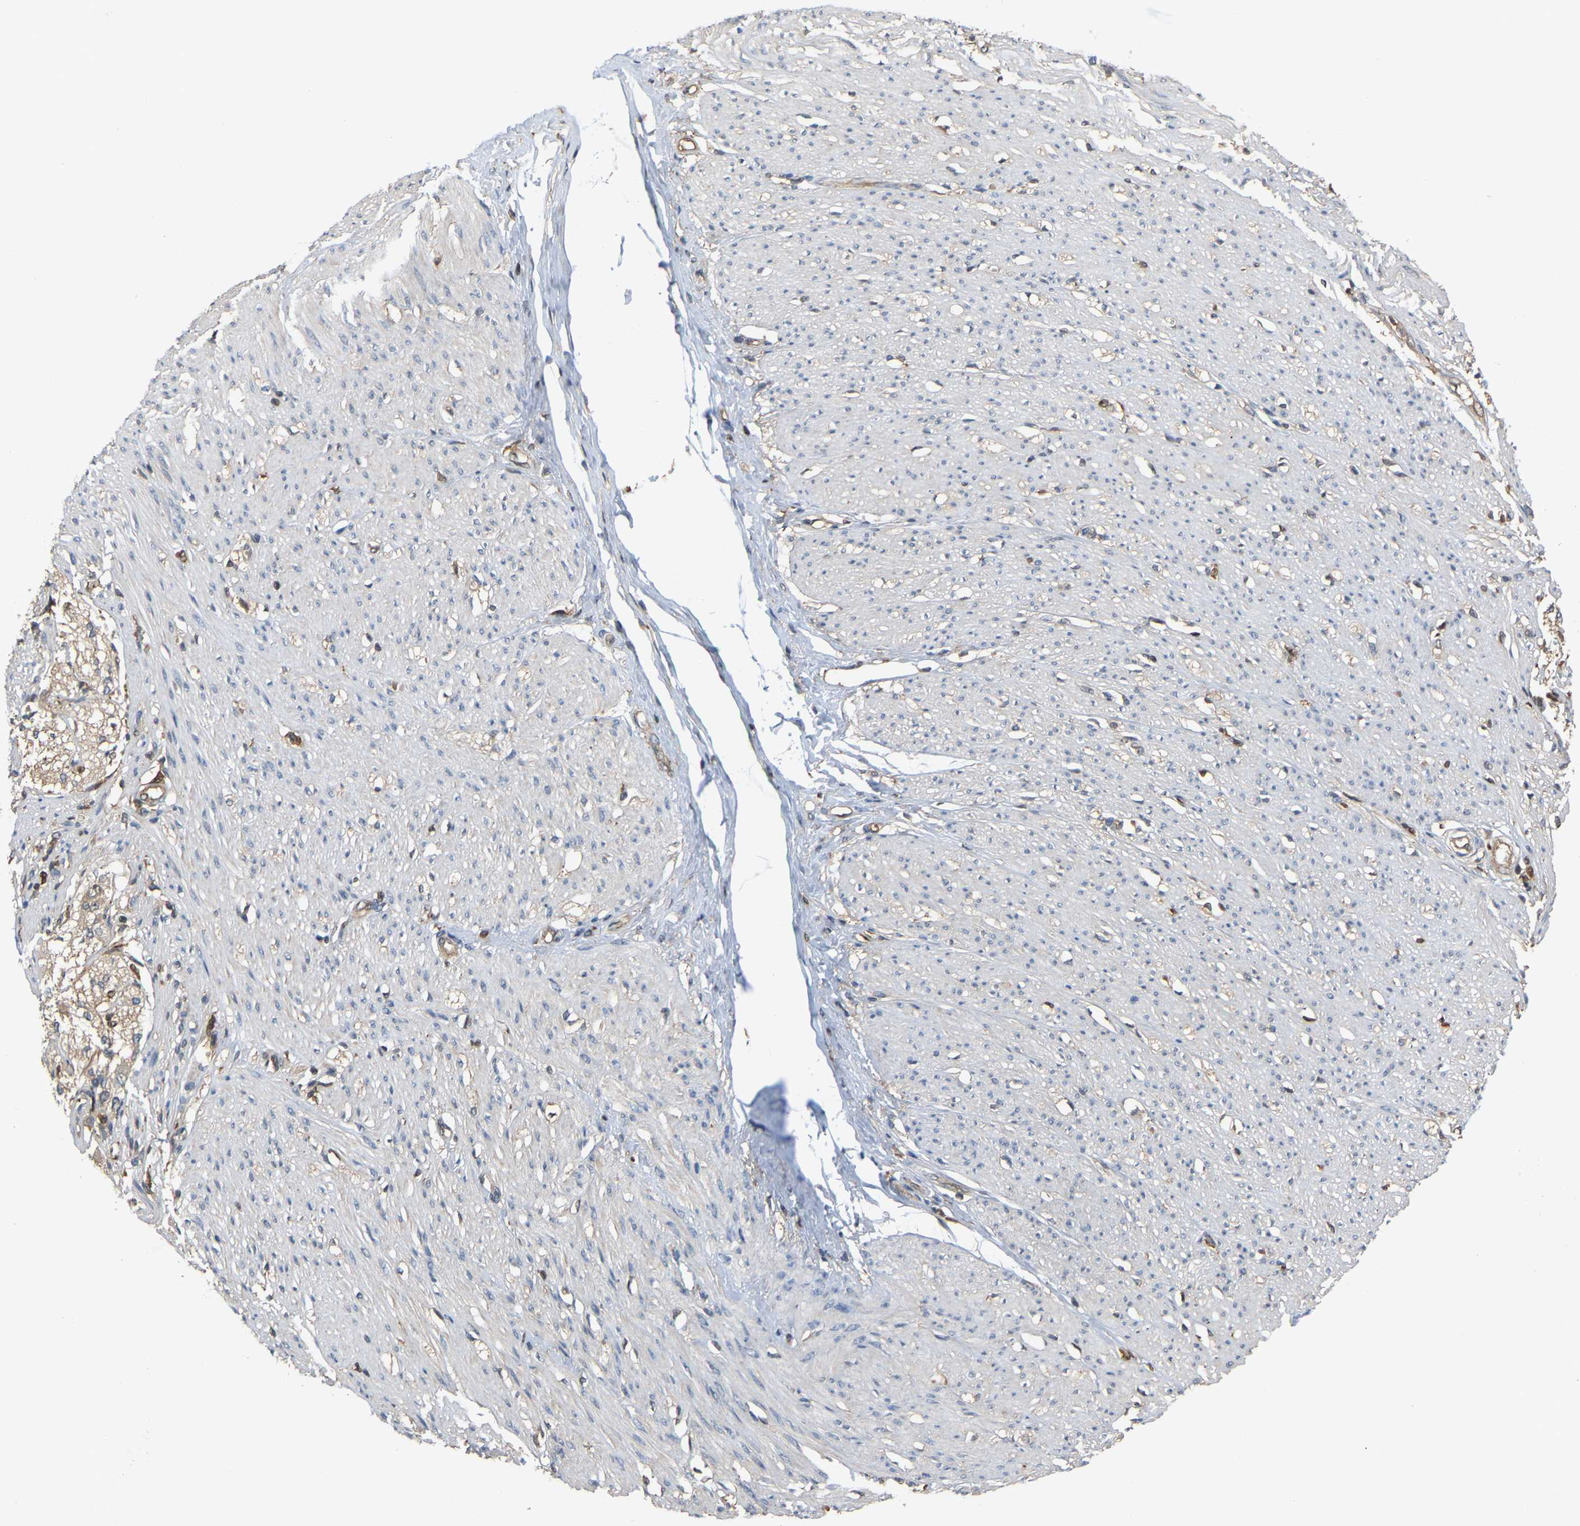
{"staining": {"intensity": "weak", "quantity": "25%-75%", "location": "cytoplasmic/membranous"}, "tissue": "adipose tissue", "cell_type": "Adipocytes", "image_type": "normal", "snomed": [{"axis": "morphology", "description": "Normal tissue, NOS"}, {"axis": "morphology", "description": "Adenocarcinoma, NOS"}, {"axis": "topography", "description": "Colon"}, {"axis": "topography", "description": "Peripheral nerve tissue"}], "caption": "Protein positivity by IHC exhibits weak cytoplasmic/membranous expression in approximately 25%-75% of adipocytes in unremarkable adipose tissue.", "gene": "MTPN", "patient": {"sex": "male", "age": 14}}